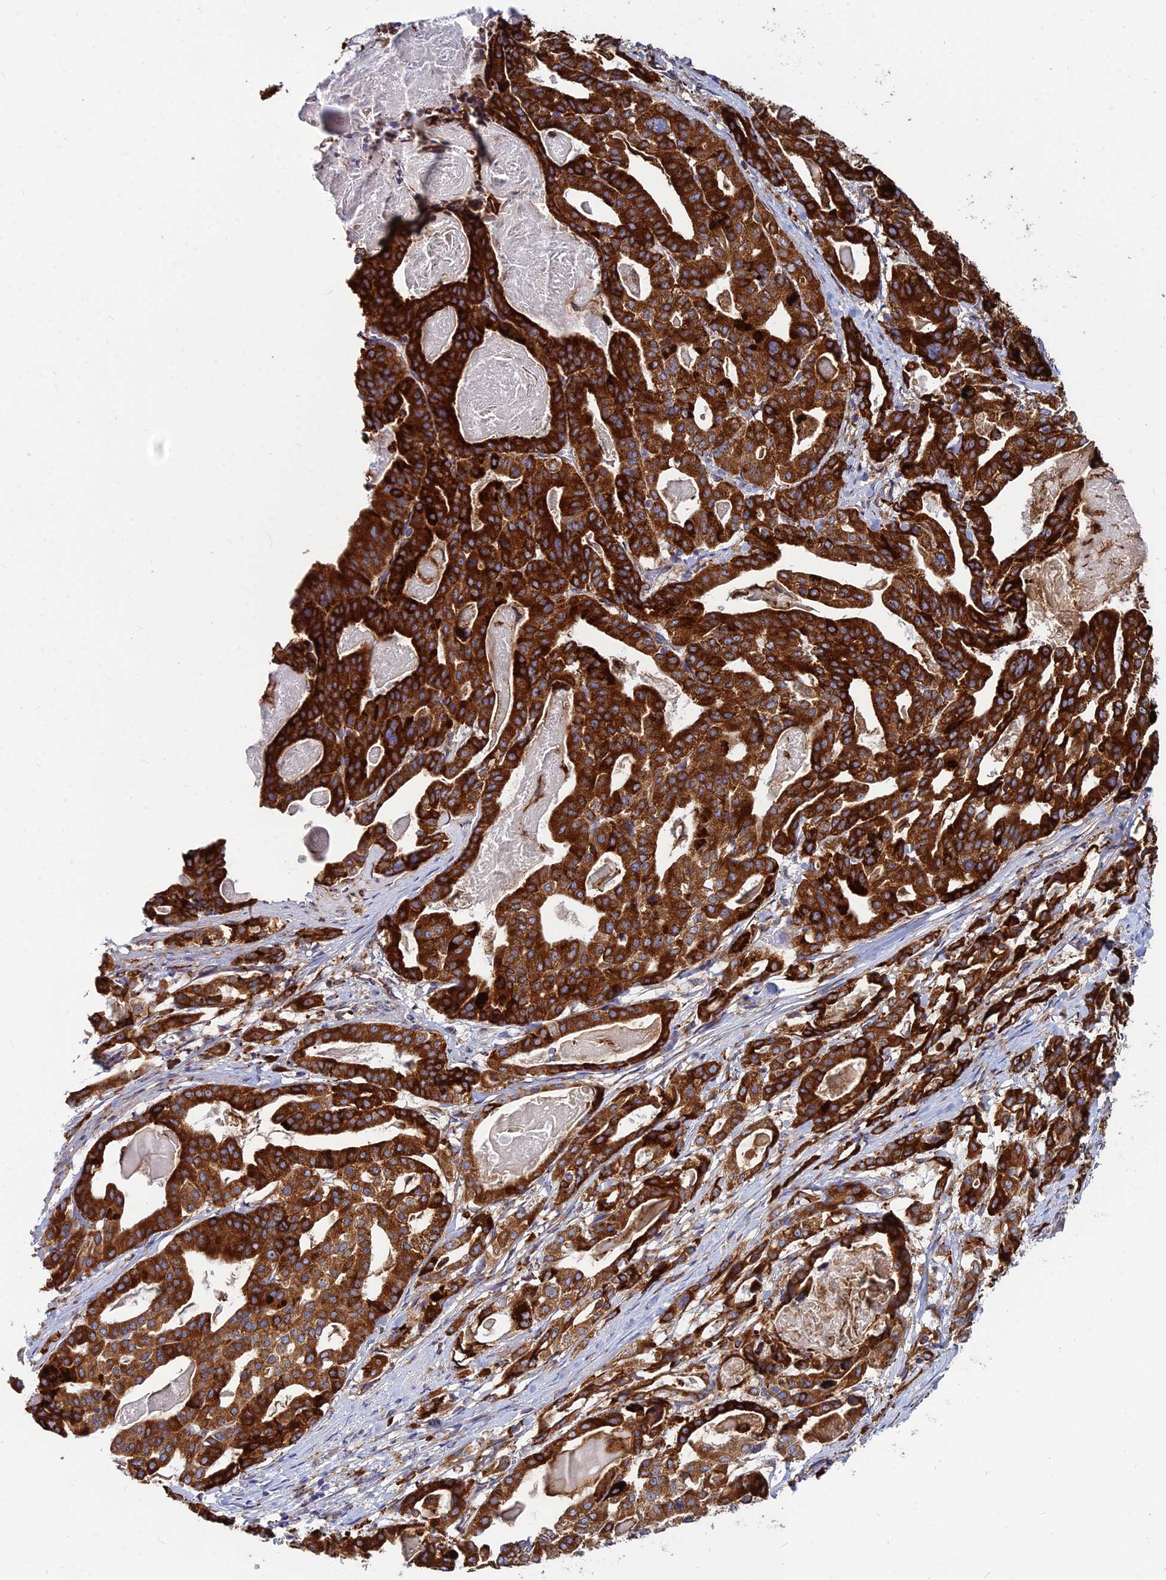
{"staining": {"intensity": "strong", "quantity": ">75%", "location": "cytoplasmic/membranous"}, "tissue": "stomach cancer", "cell_type": "Tumor cells", "image_type": "cancer", "snomed": [{"axis": "morphology", "description": "Adenocarcinoma, NOS"}, {"axis": "topography", "description": "Stomach"}], "caption": "Immunohistochemical staining of stomach cancer demonstrates high levels of strong cytoplasmic/membranous expression in approximately >75% of tumor cells.", "gene": "CCT6B", "patient": {"sex": "male", "age": 48}}